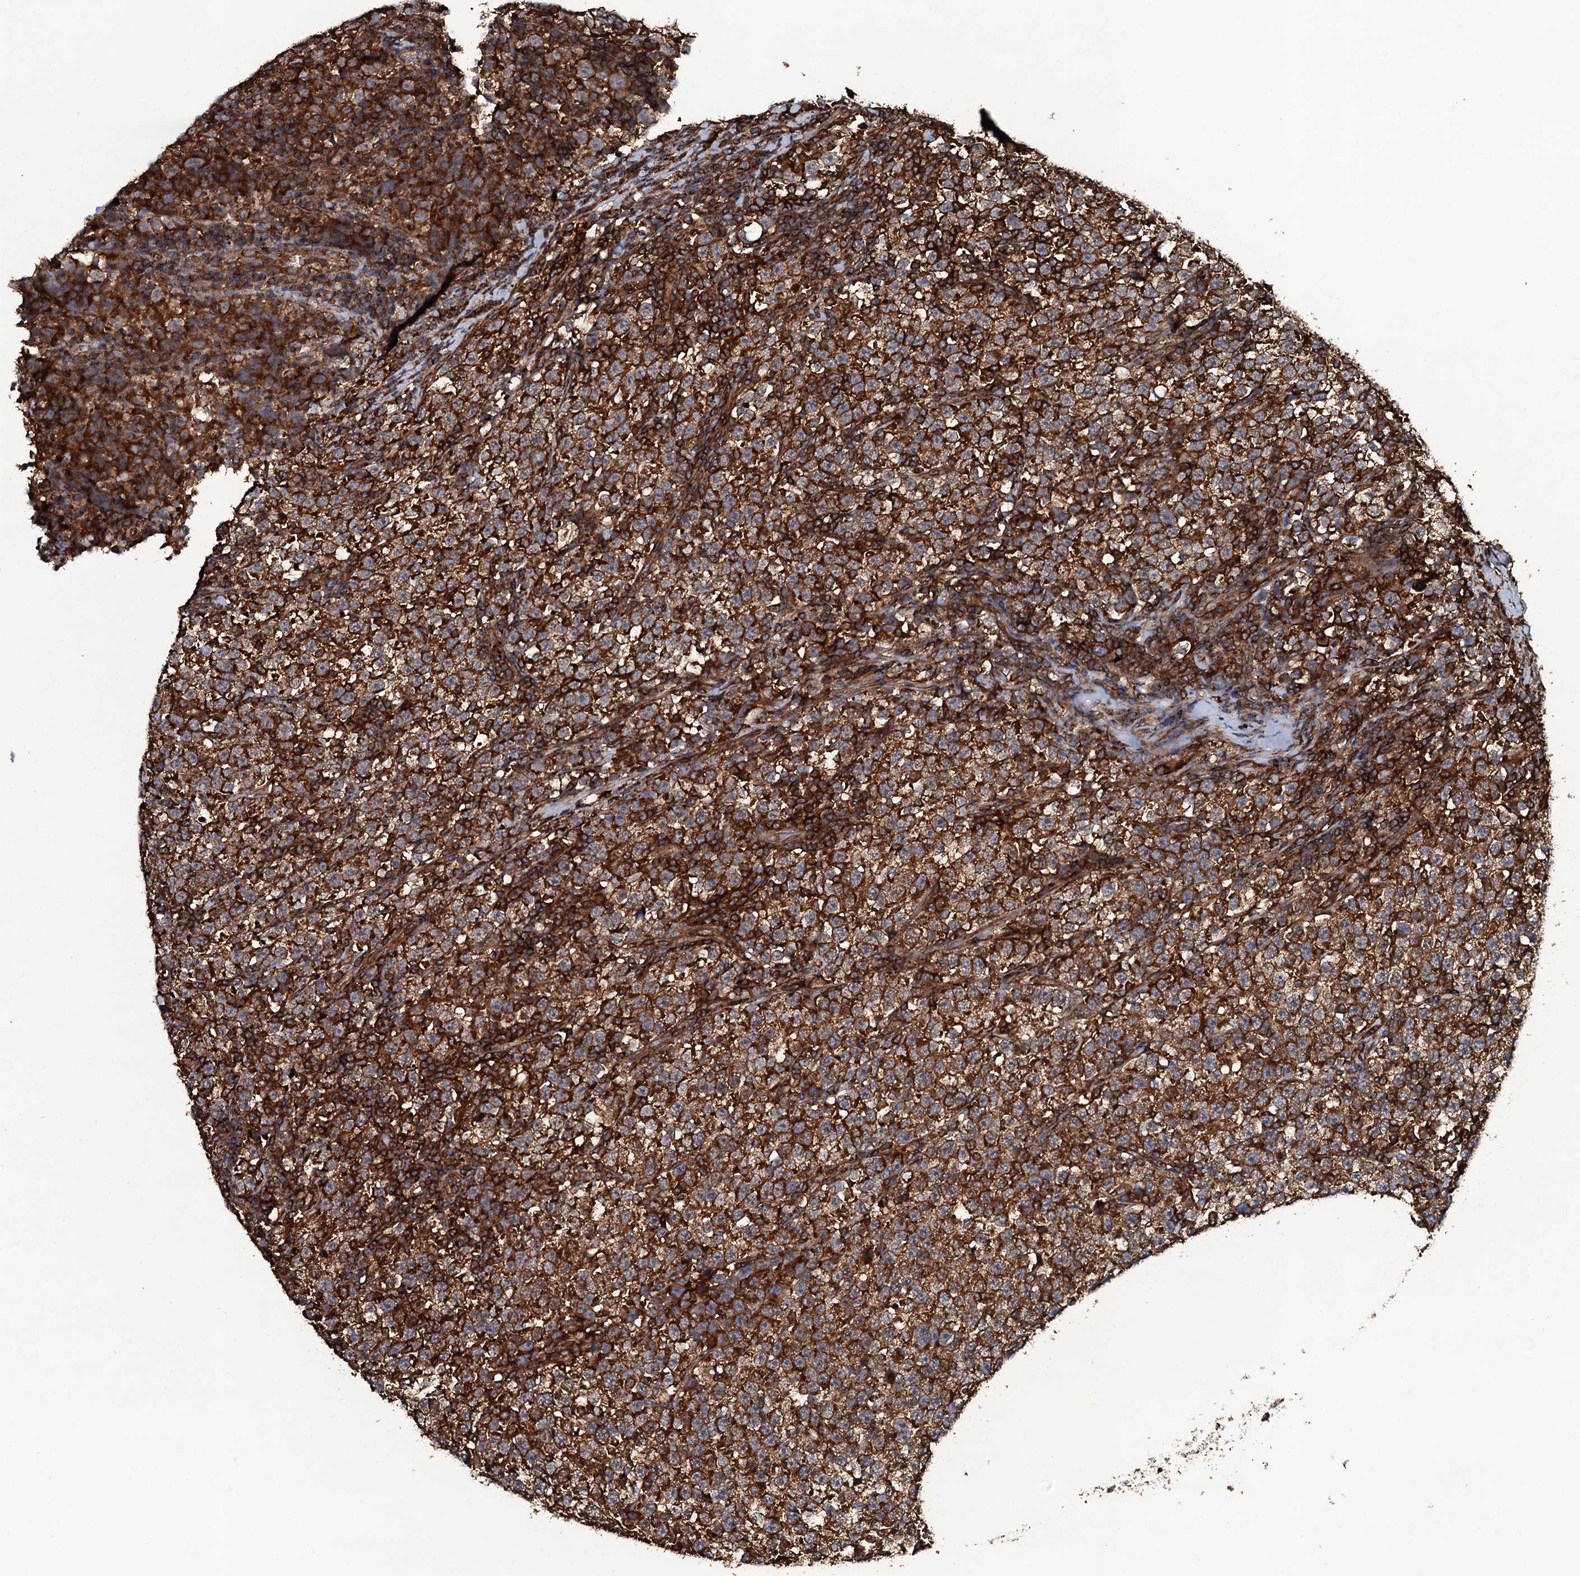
{"staining": {"intensity": "strong", "quantity": ">75%", "location": "cytoplasmic/membranous"}, "tissue": "testis cancer", "cell_type": "Tumor cells", "image_type": "cancer", "snomed": [{"axis": "morphology", "description": "Normal tissue, NOS"}, {"axis": "morphology", "description": "Seminoma, NOS"}, {"axis": "topography", "description": "Testis"}], "caption": "Immunohistochemical staining of testis seminoma demonstrates strong cytoplasmic/membranous protein staining in approximately >75% of tumor cells.", "gene": "VWA8", "patient": {"sex": "male", "age": 43}}